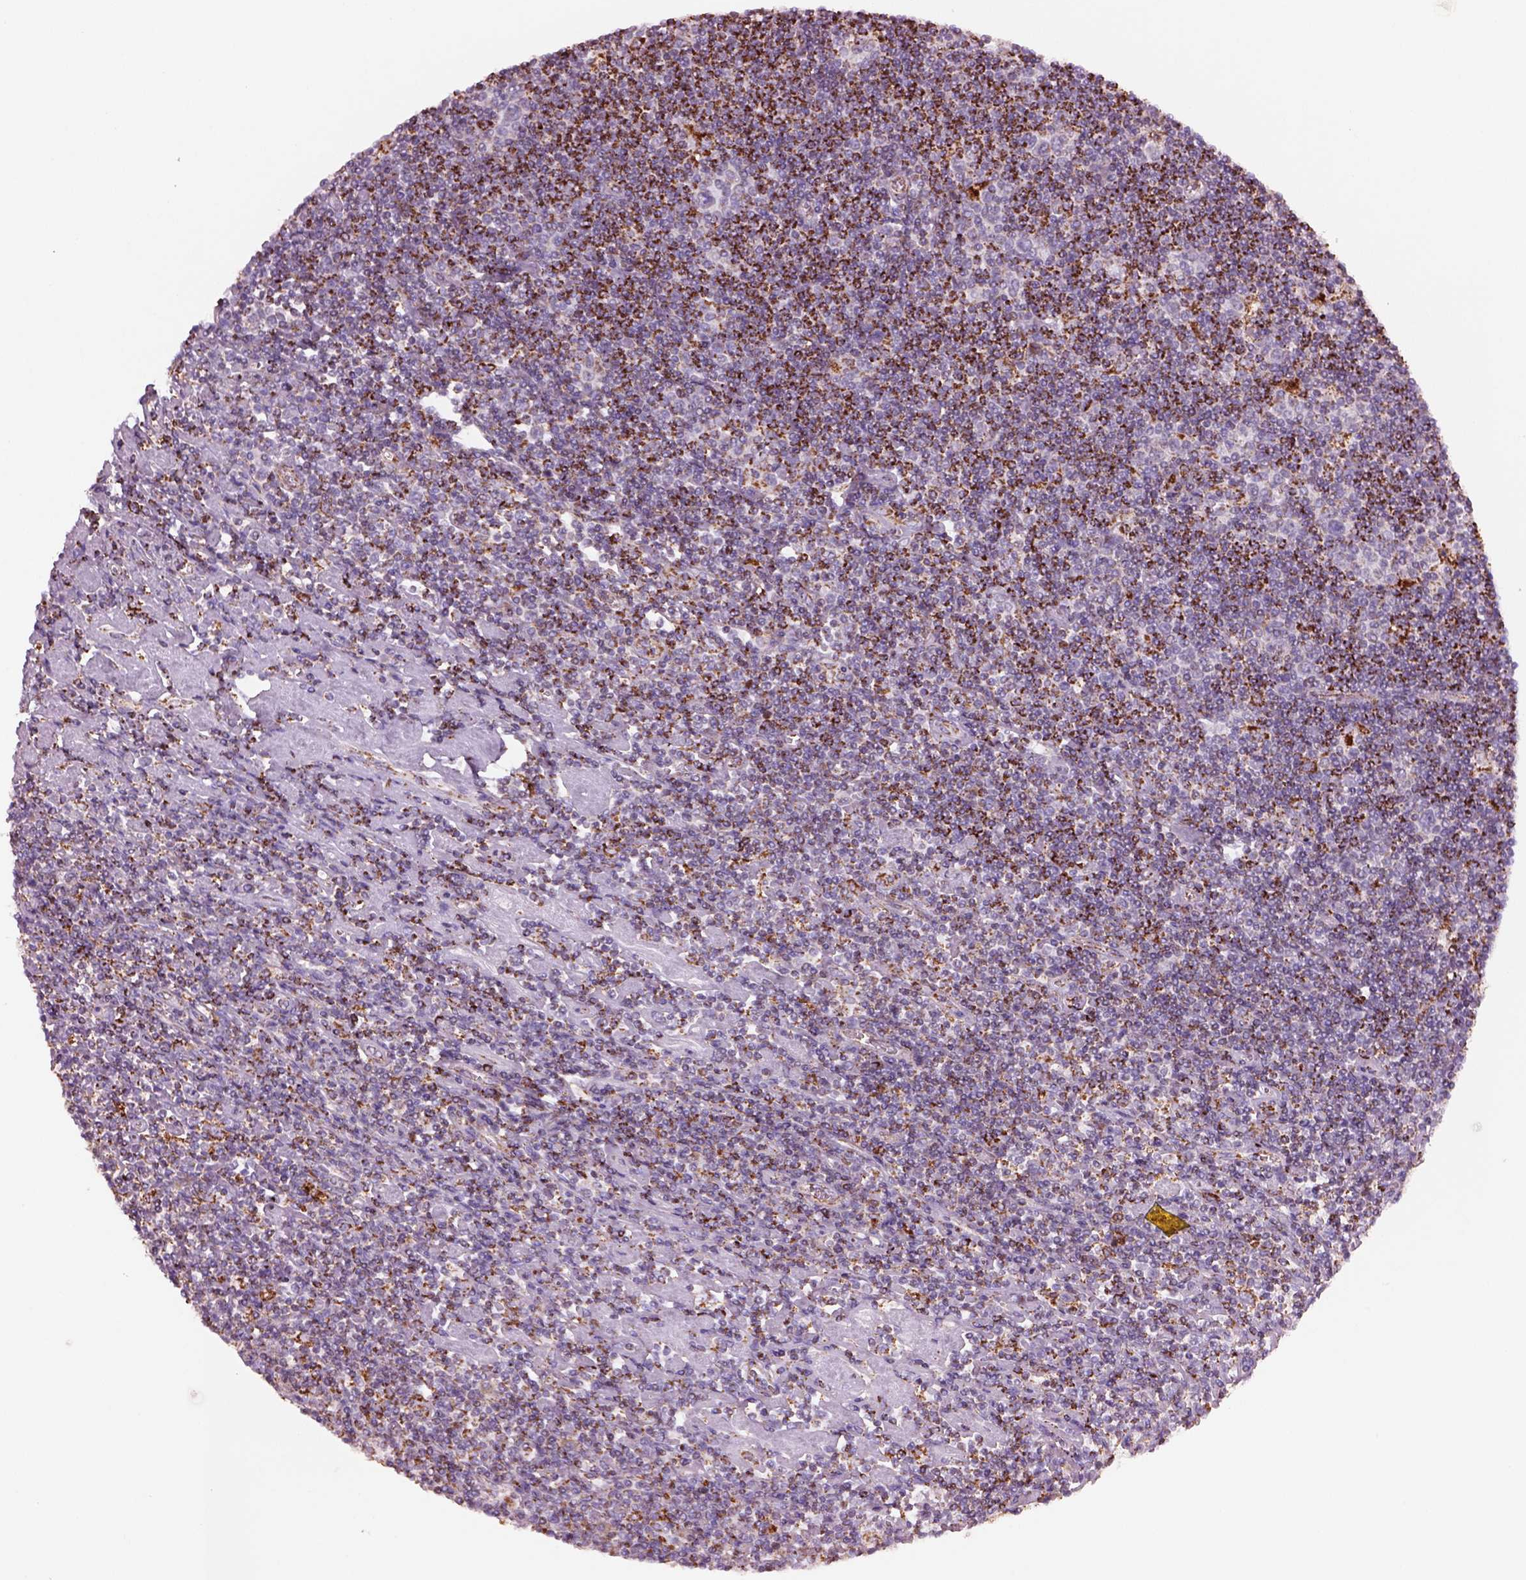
{"staining": {"intensity": "strong", "quantity": "25%-75%", "location": "cytoplasmic/membranous"}, "tissue": "lymphoma", "cell_type": "Tumor cells", "image_type": "cancer", "snomed": [{"axis": "morphology", "description": "Hodgkin's disease, NOS"}, {"axis": "topography", "description": "Lymph node"}], "caption": "Immunohistochemistry (IHC) photomicrograph of Hodgkin's disease stained for a protein (brown), which shows high levels of strong cytoplasmic/membranous positivity in about 25%-75% of tumor cells.", "gene": "SLC25A24", "patient": {"sex": "male", "age": 40}}